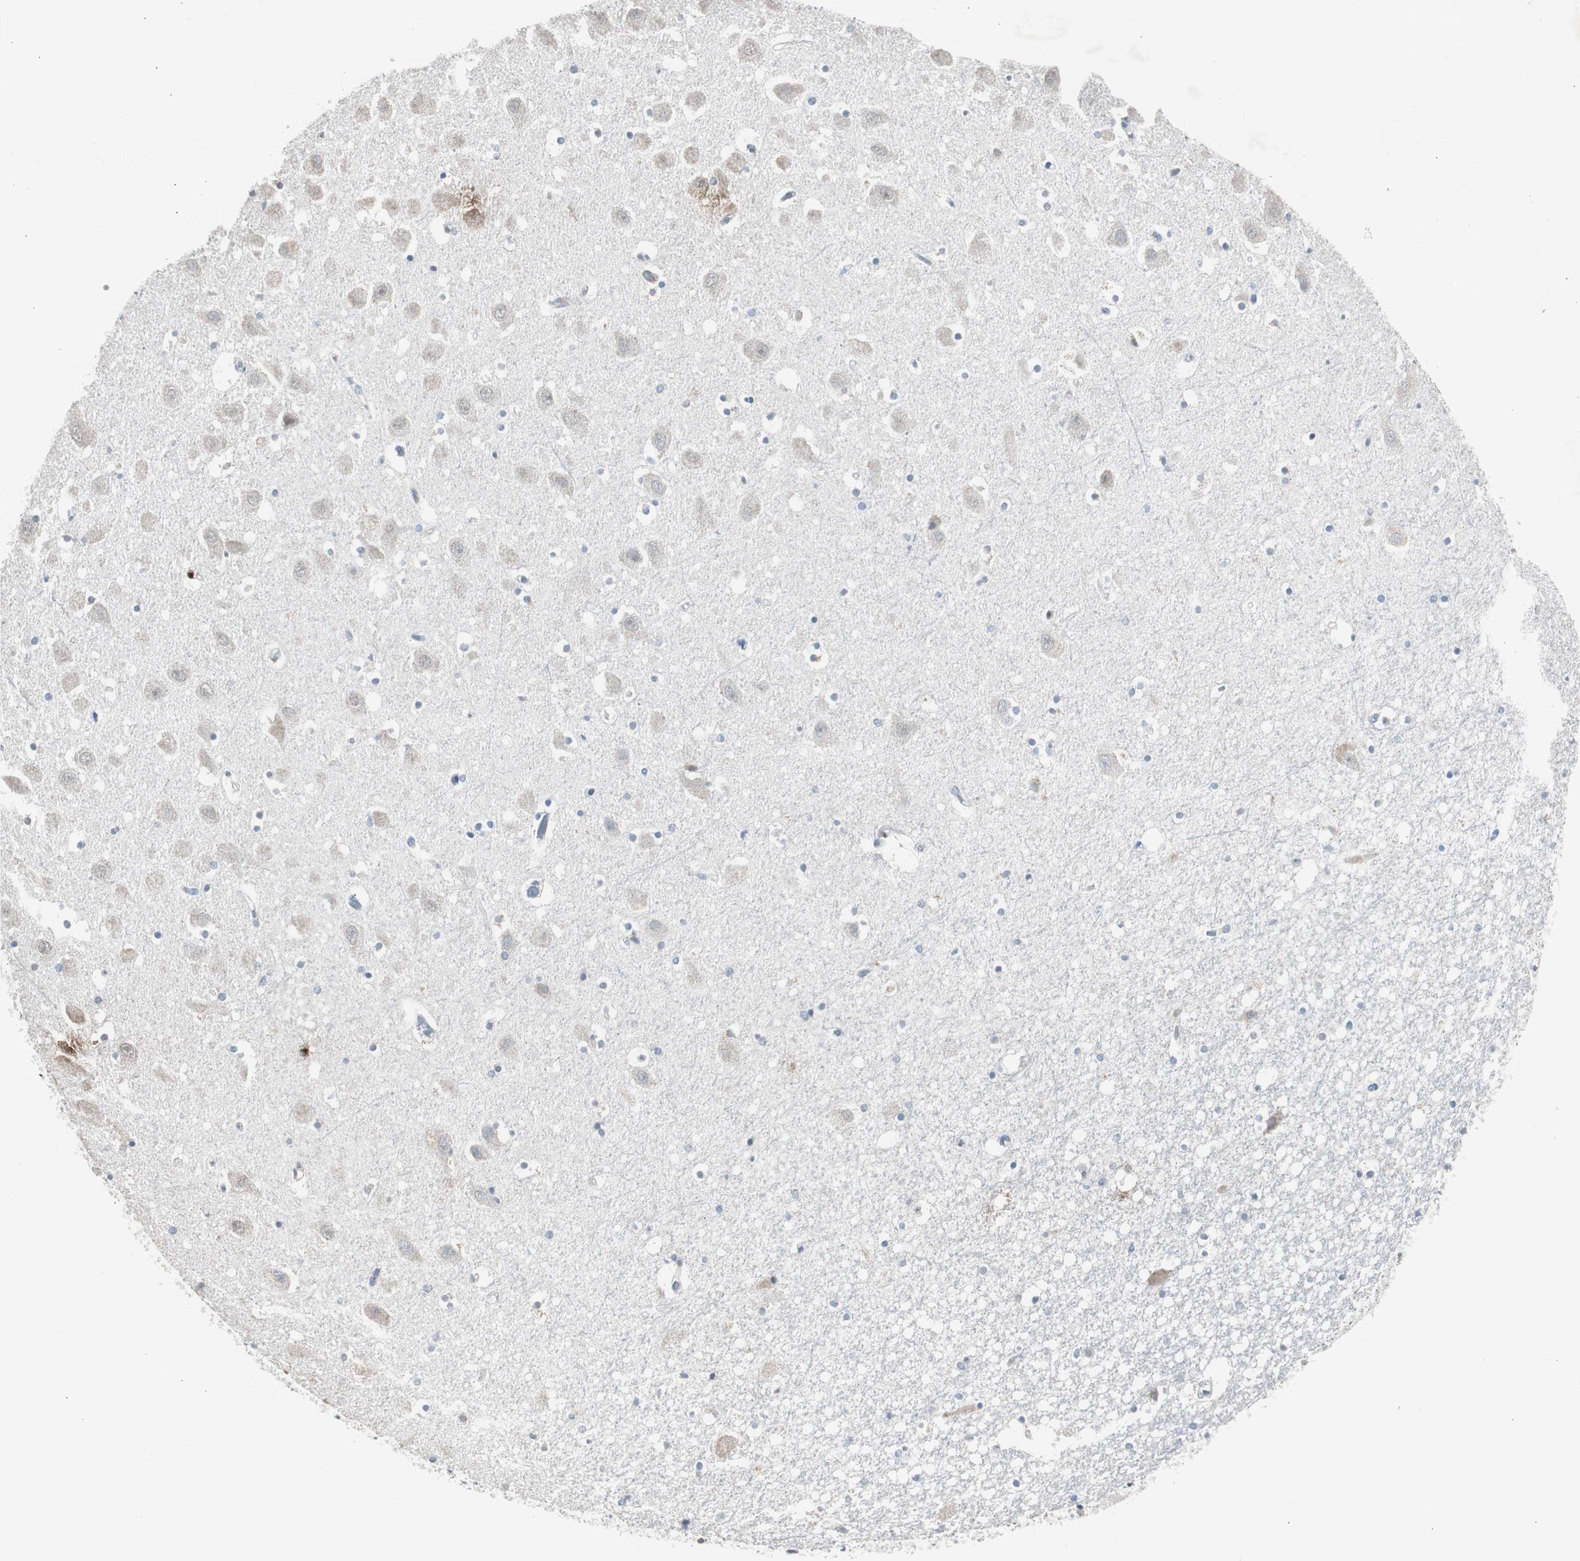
{"staining": {"intensity": "negative", "quantity": "none", "location": "none"}, "tissue": "hippocampus", "cell_type": "Glial cells", "image_type": "normal", "snomed": [{"axis": "morphology", "description": "Normal tissue, NOS"}, {"axis": "topography", "description": "Hippocampus"}], "caption": "High power microscopy photomicrograph of an IHC micrograph of unremarkable hippocampus, revealing no significant staining in glial cells. (Immunohistochemistry, brightfield microscopy, high magnification).", "gene": "TK1", "patient": {"sex": "male", "age": 45}}